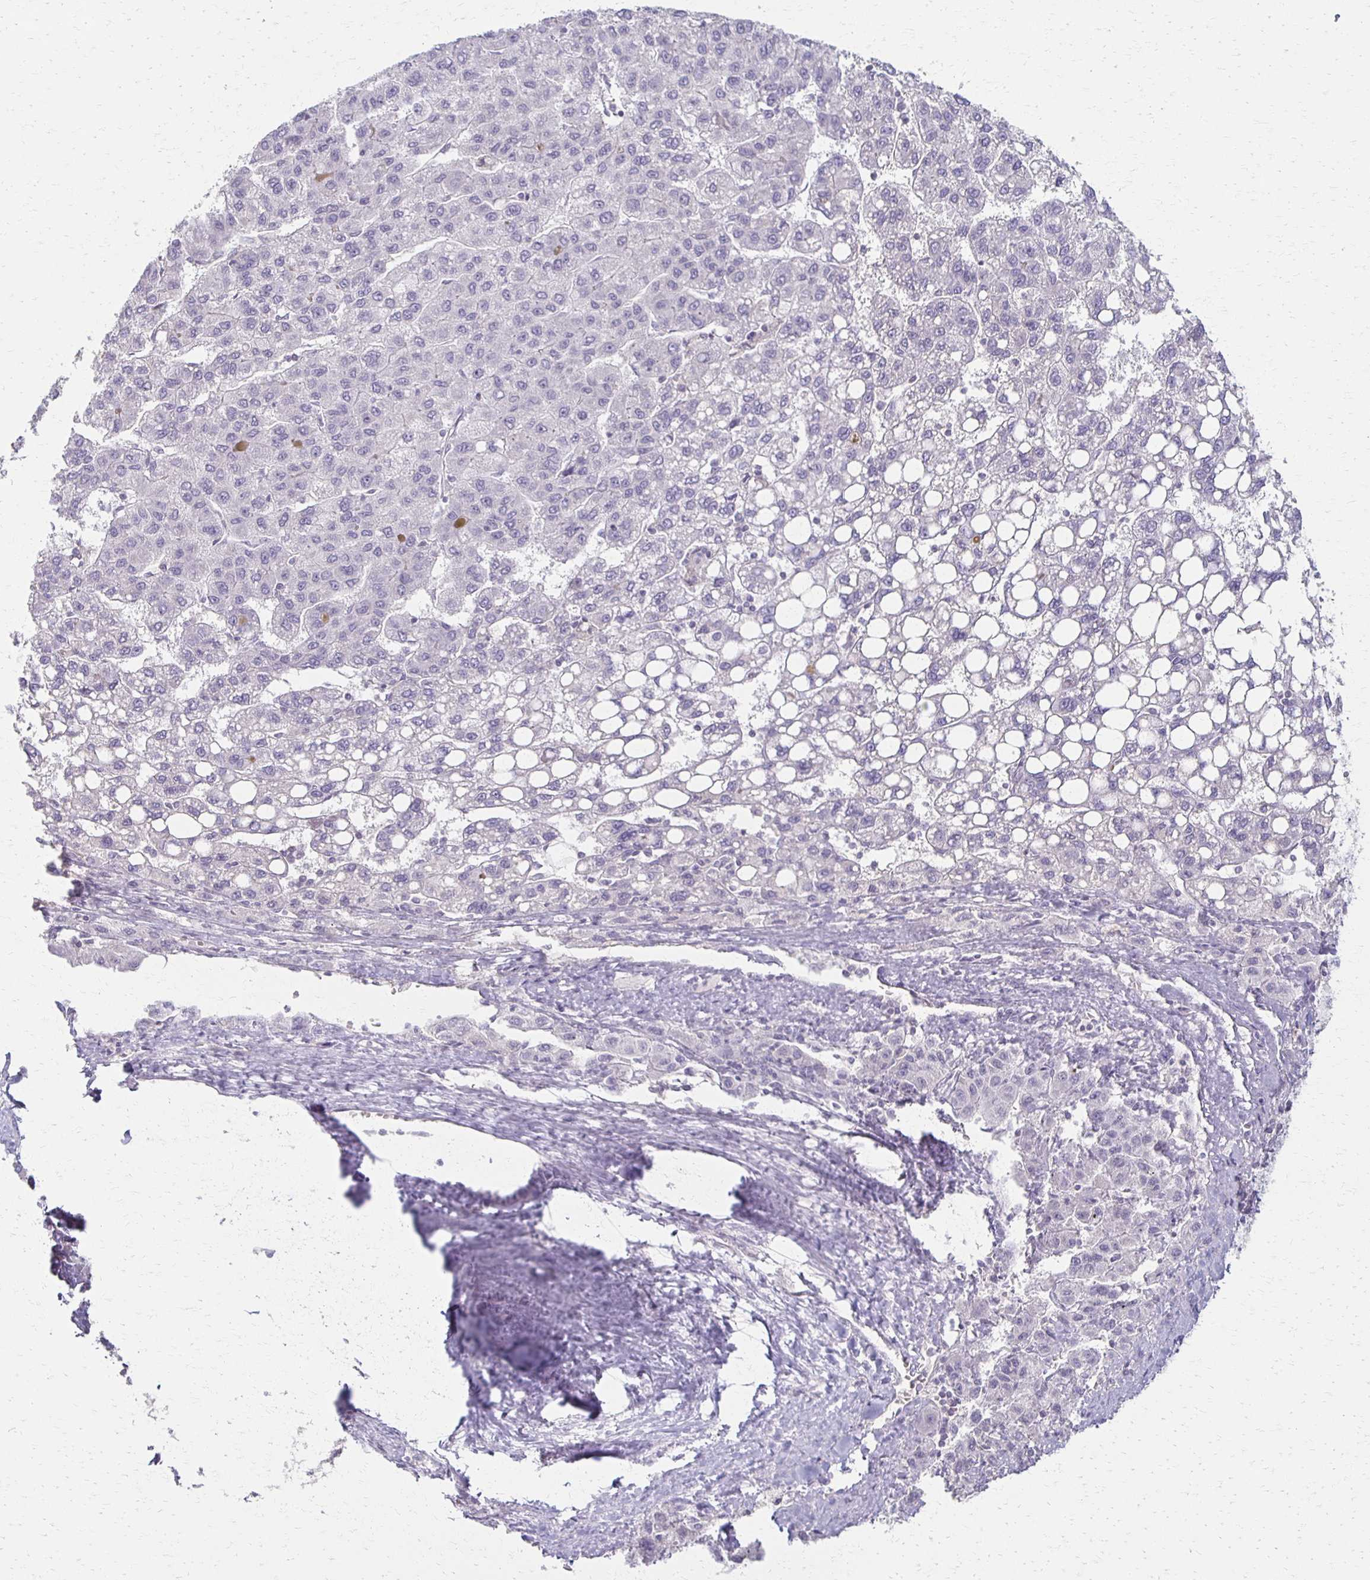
{"staining": {"intensity": "negative", "quantity": "none", "location": "none"}, "tissue": "liver cancer", "cell_type": "Tumor cells", "image_type": "cancer", "snomed": [{"axis": "morphology", "description": "Carcinoma, Hepatocellular, NOS"}, {"axis": "topography", "description": "Liver"}], "caption": "A high-resolution image shows immunohistochemistry (IHC) staining of hepatocellular carcinoma (liver), which shows no significant staining in tumor cells. Nuclei are stained in blue.", "gene": "FOXO4", "patient": {"sex": "female", "age": 82}}